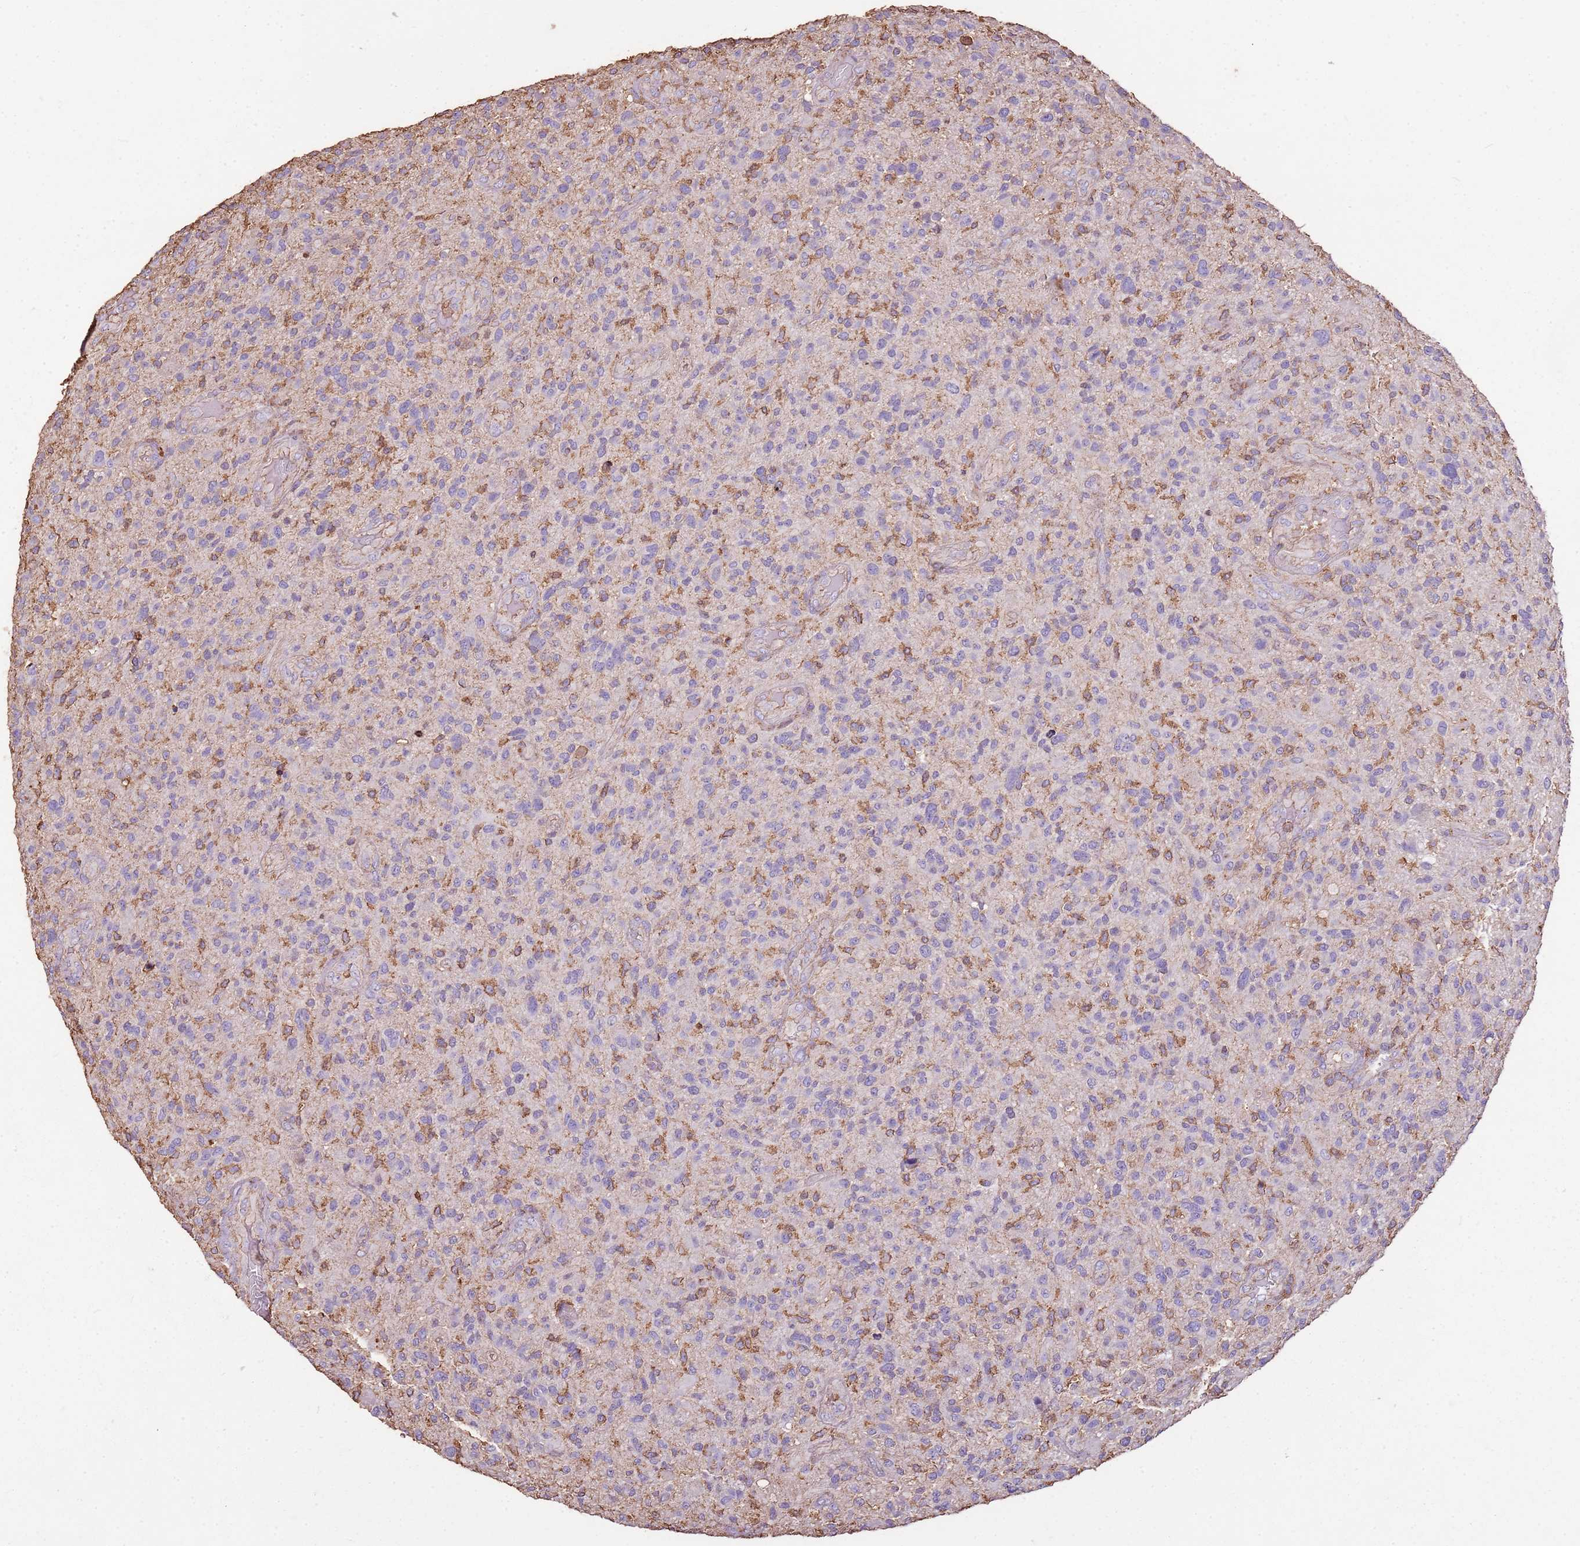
{"staining": {"intensity": "negative", "quantity": "none", "location": "none"}, "tissue": "glioma", "cell_type": "Tumor cells", "image_type": "cancer", "snomed": [{"axis": "morphology", "description": "Glioma, malignant, High grade"}, {"axis": "topography", "description": "Brain"}], "caption": "IHC micrograph of neoplastic tissue: glioma stained with DAB (3,3'-diaminobenzidine) demonstrates no significant protein positivity in tumor cells. The staining is performed using DAB (3,3'-diaminobenzidine) brown chromogen with nuclei counter-stained in using hematoxylin.", "gene": "ARL10", "patient": {"sex": "male", "age": 47}}